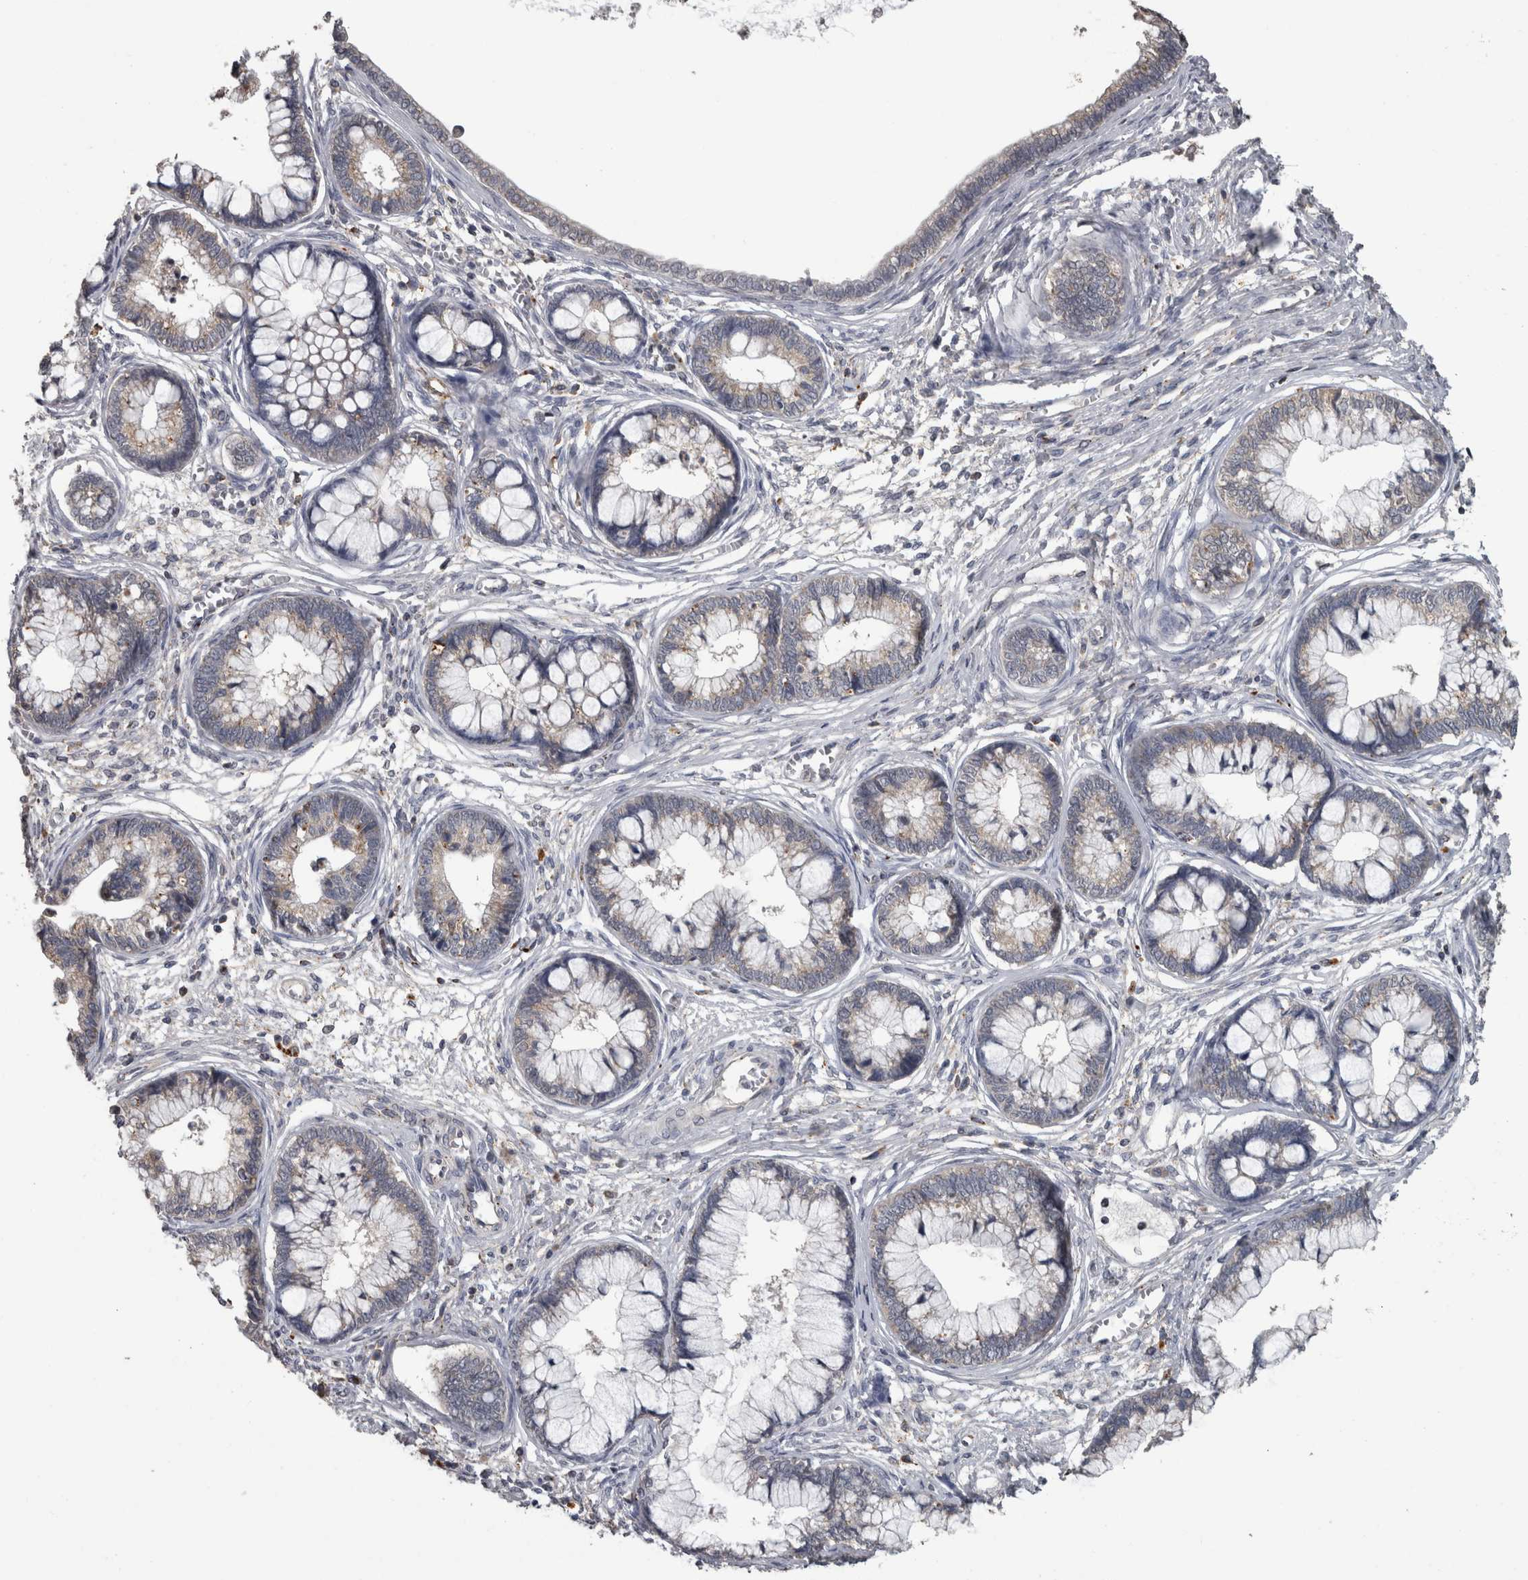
{"staining": {"intensity": "negative", "quantity": "none", "location": "none"}, "tissue": "cervical cancer", "cell_type": "Tumor cells", "image_type": "cancer", "snomed": [{"axis": "morphology", "description": "Adenocarcinoma, NOS"}, {"axis": "topography", "description": "Cervix"}], "caption": "A histopathology image of cervical cancer (adenocarcinoma) stained for a protein demonstrates no brown staining in tumor cells.", "gene": "NAAA", "patient": {"sex": "female", "age": 44}}